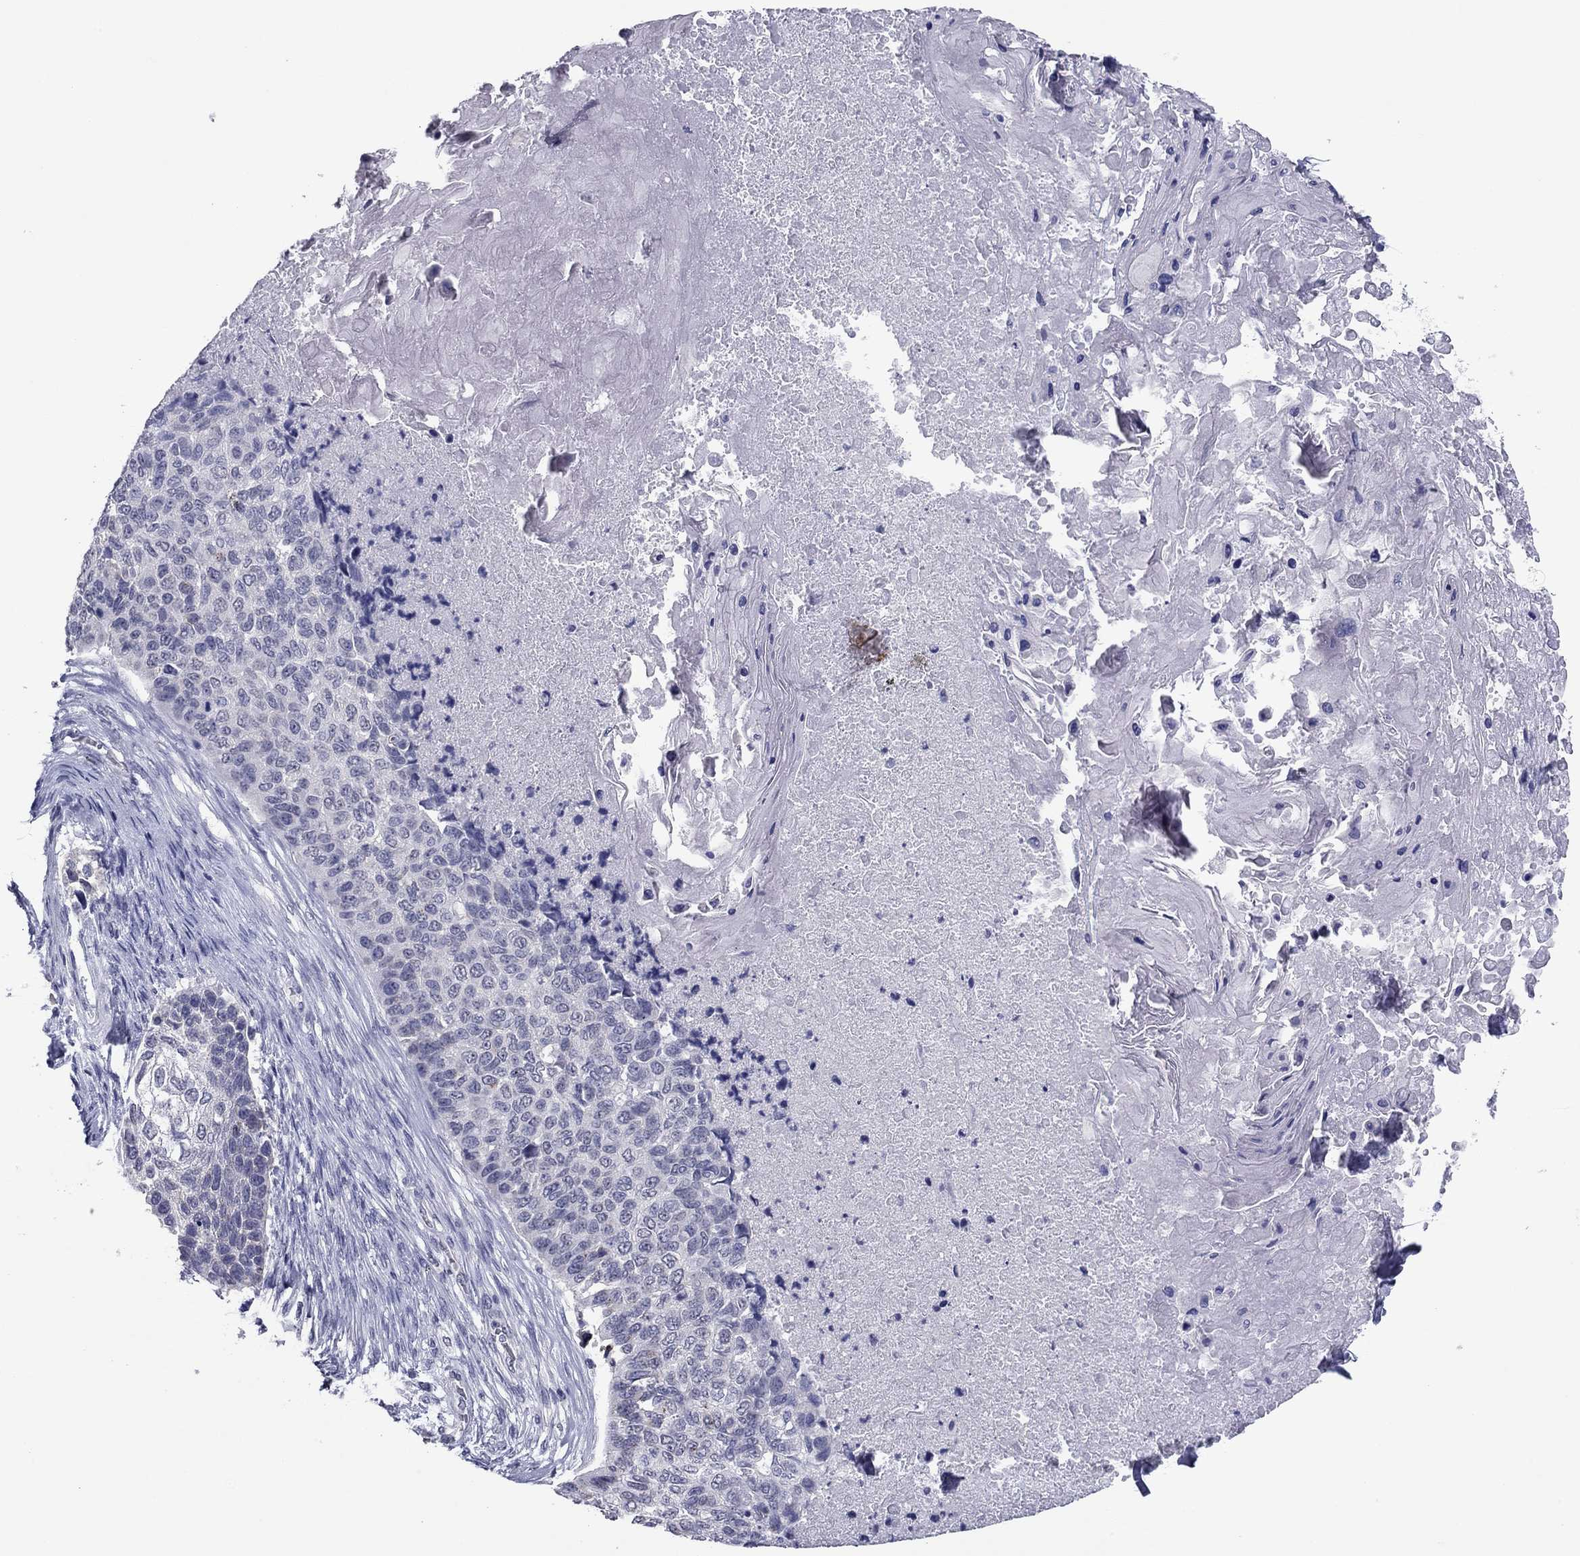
{"staining": {"intensity": "negative", "quantity": "none", "location": "none"}, "tissue": "lung cancer", "cell_type": "Tumor cells", "image_type": "cancer", "snomed": [{"axis": "morphology", "description": "Squamous cell carcinoma, NOS"}, {"axis": "topography", "description": "Lung"}], "caption": "The image displays no staining of tumor cells in lung squamous cell carcinoma.", "gene": "HAO1", "patient": {"sex": "male", "age": 69}}